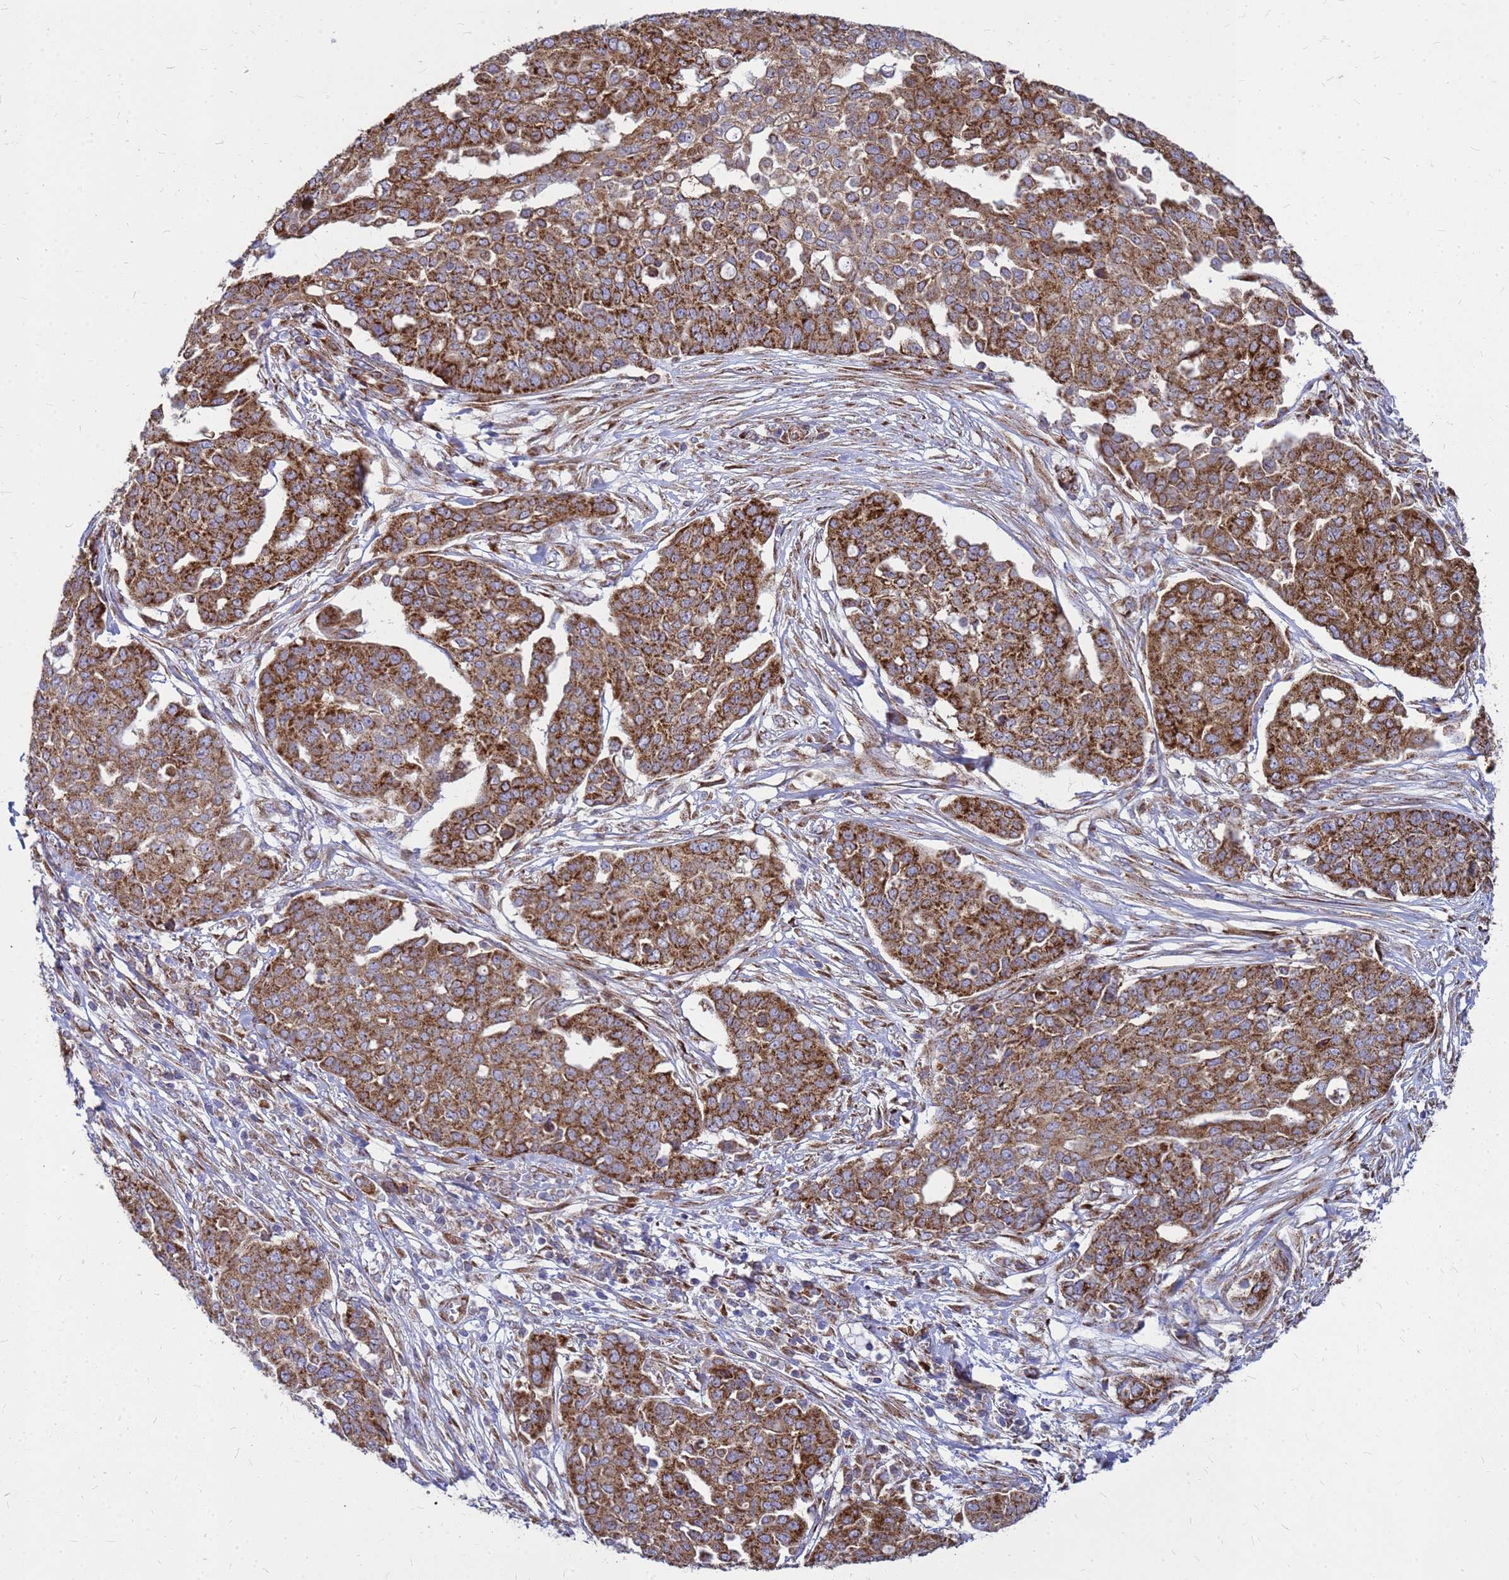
{"staining": {"intensity": "moderate", "quantity": ">75%", "location": "cytoplasmic/membranous"}, "tissue": "ovarian cancer", "cell_type": "Tumor cells", "image_type": "cancer", "snomed": [{"axis": "morphology", "description": "Cystadenocarcinoma, serous, NOS"}, {"axis": "topography", "description": "Soft tissue"}, {"axis": "topography", "description": "Ovary"}], "caption": "The image demonstrates a brown stain indicating the presence of a protein in the cytoplasmic/membranous of tumor cells in ovarian serous cystadenocarcinoma.", "gene": "FSTL4", "patient": {"sex": "female", "age": 57}}